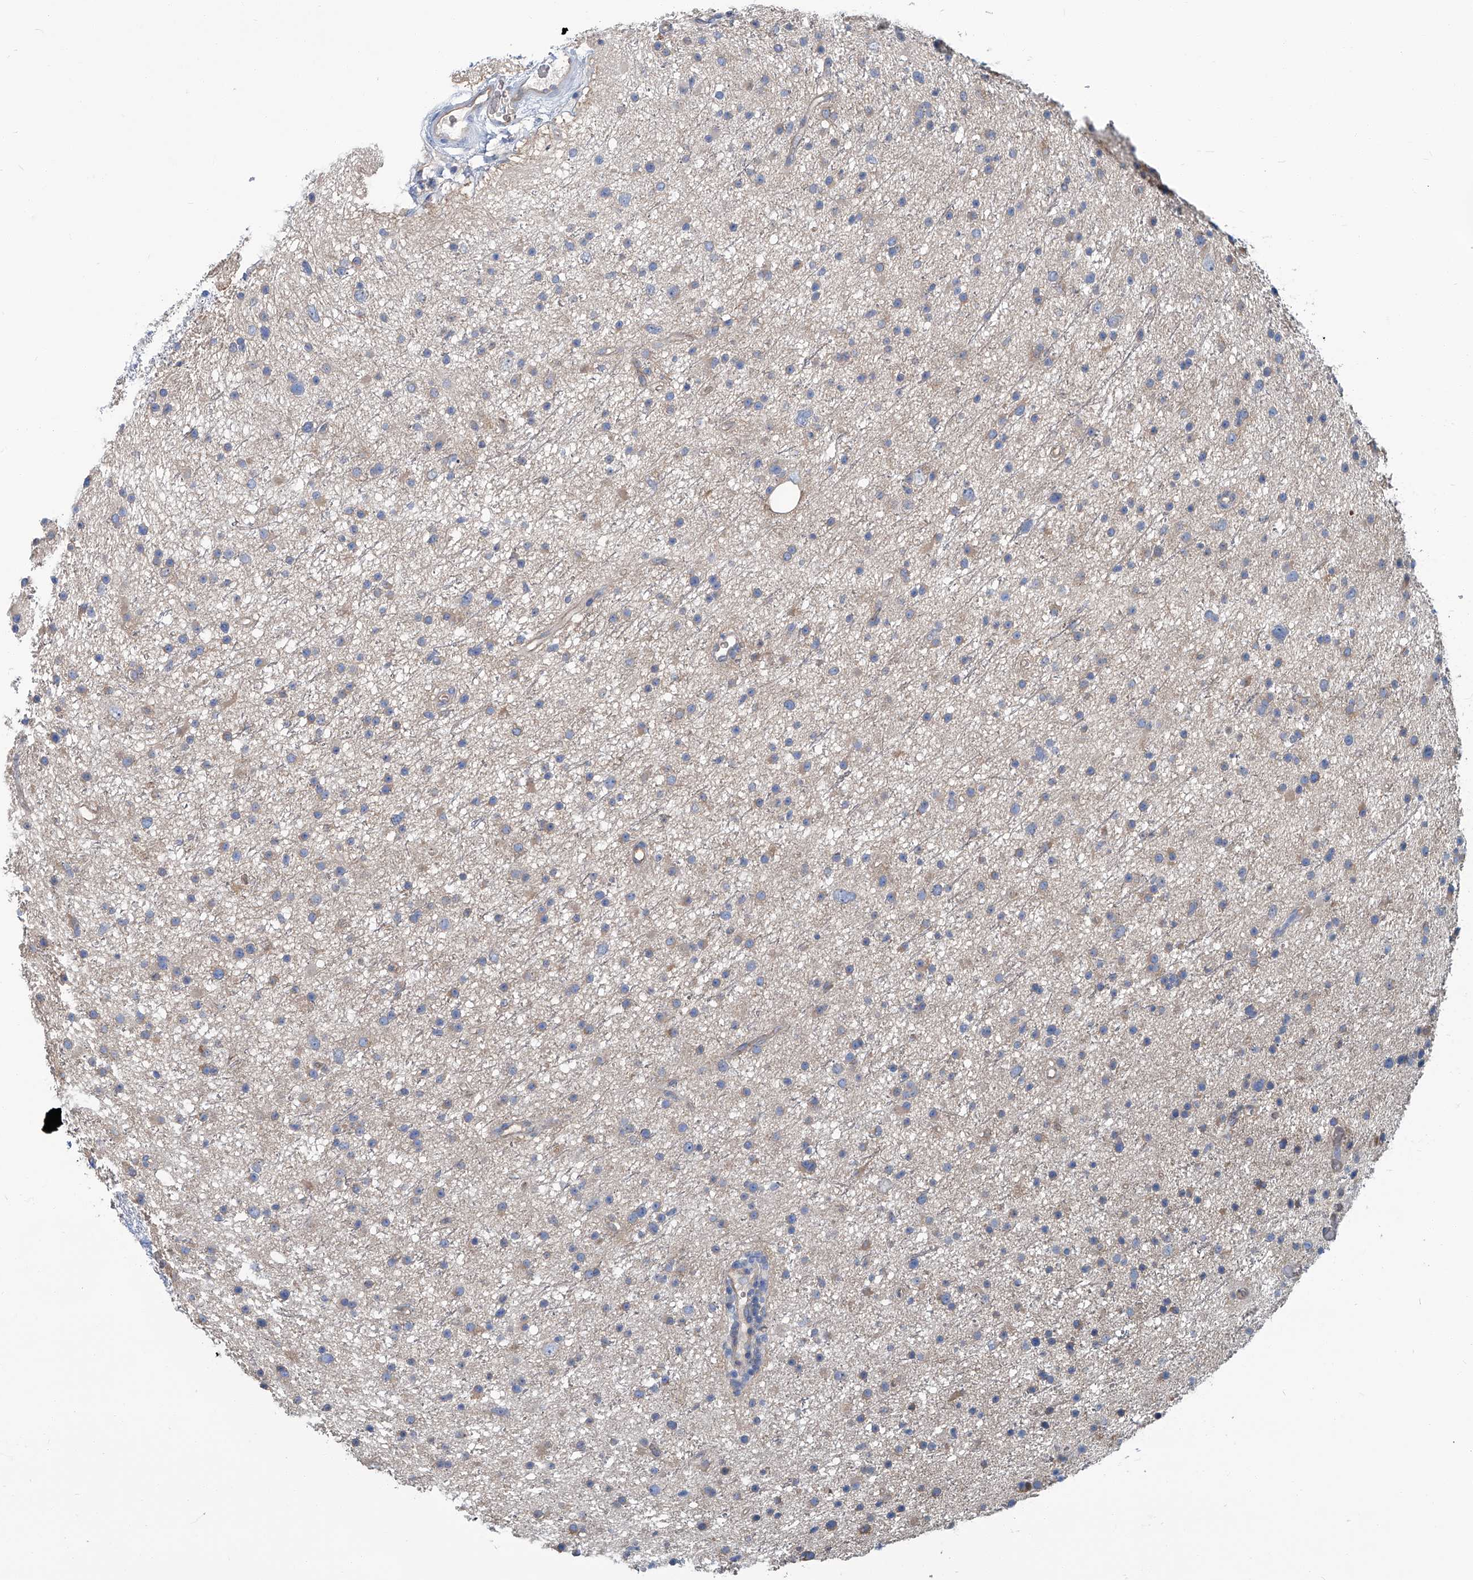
{"staining": {"intensity": "weak", "quantity": "25%-75%", "location": "cytoplasmic/membranous"}, "tissue": "glioma", "cell_type": "Tumor cells", "image_type": "cancer", "snomed": [{"axis": "morphology", "description": "Glioma, malignant, Low grade"}, {"axis": "topography", "description": "Cerebral cortex"}], "caption": "Immunohistochemical staining of low-grade glioma (malignant) displays weak cytoplasmic/membranous protein expression in about 25%-75% of tumor cells.", "gene": "PFKL", "patient": {"sex": "female", "age": 39}}